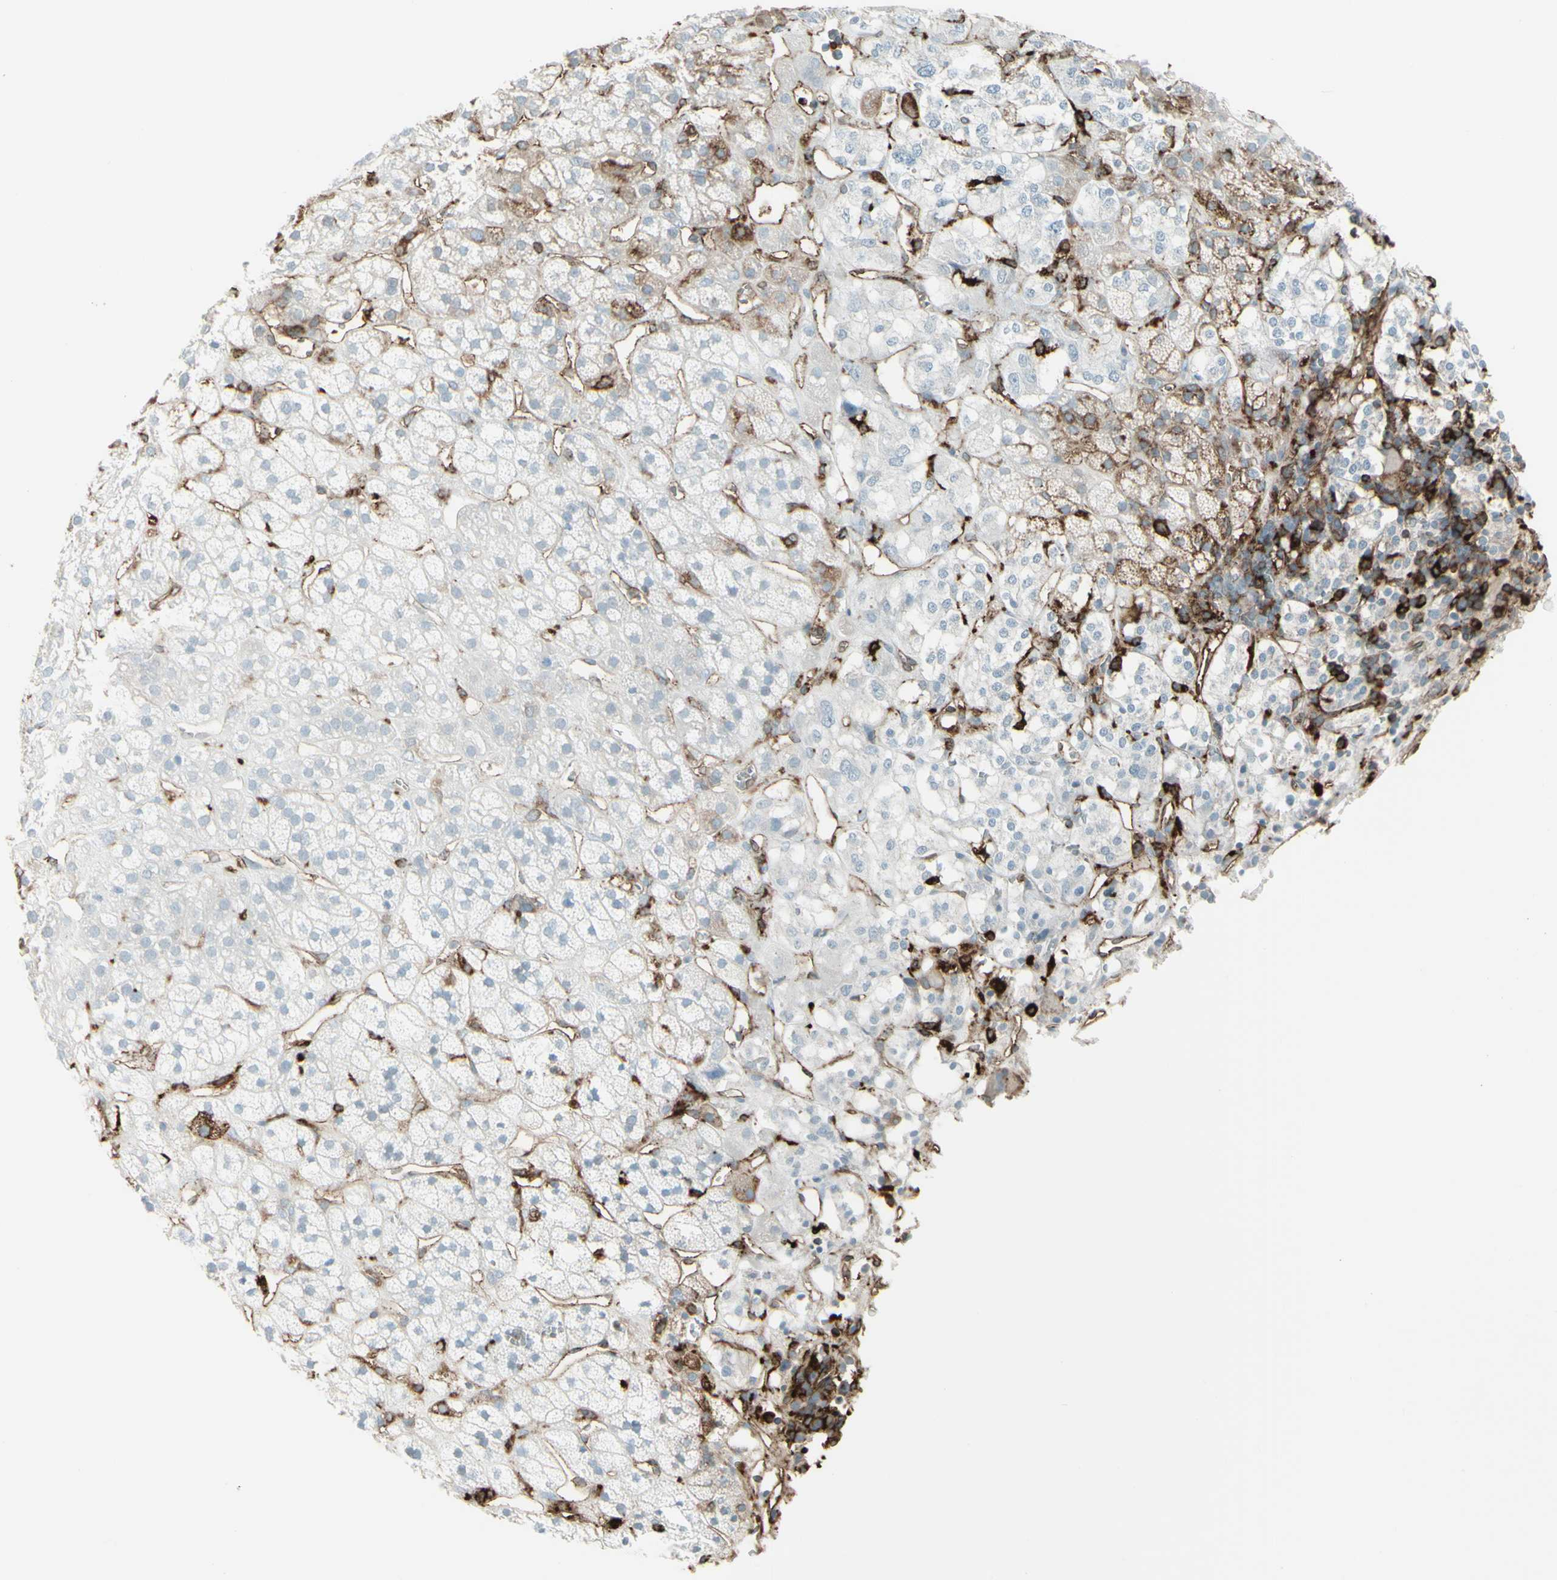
{"staining": {"intensity": "strong", "quantity": "25%-75%", "location": "cytoplasmic/membranous"}, "tissue": "adrenal gland", "cell_type": "Glandular cells", "image_type": "normal", "snomed": [{"axis": "morphology", "description": "Normal tissue, NOS"}, {"axis": "topography", "description": "Adrenal gland"}], "caption": "The immunohistochemical stain shows strong cytoplasmic/membranous expression in glandular cells of normal adrenal gland. (DAB IHC, brown staining for protein, blue staining for nuclei).", "gene": "HLA", "patient": {"sex": "male", "age": 56}}